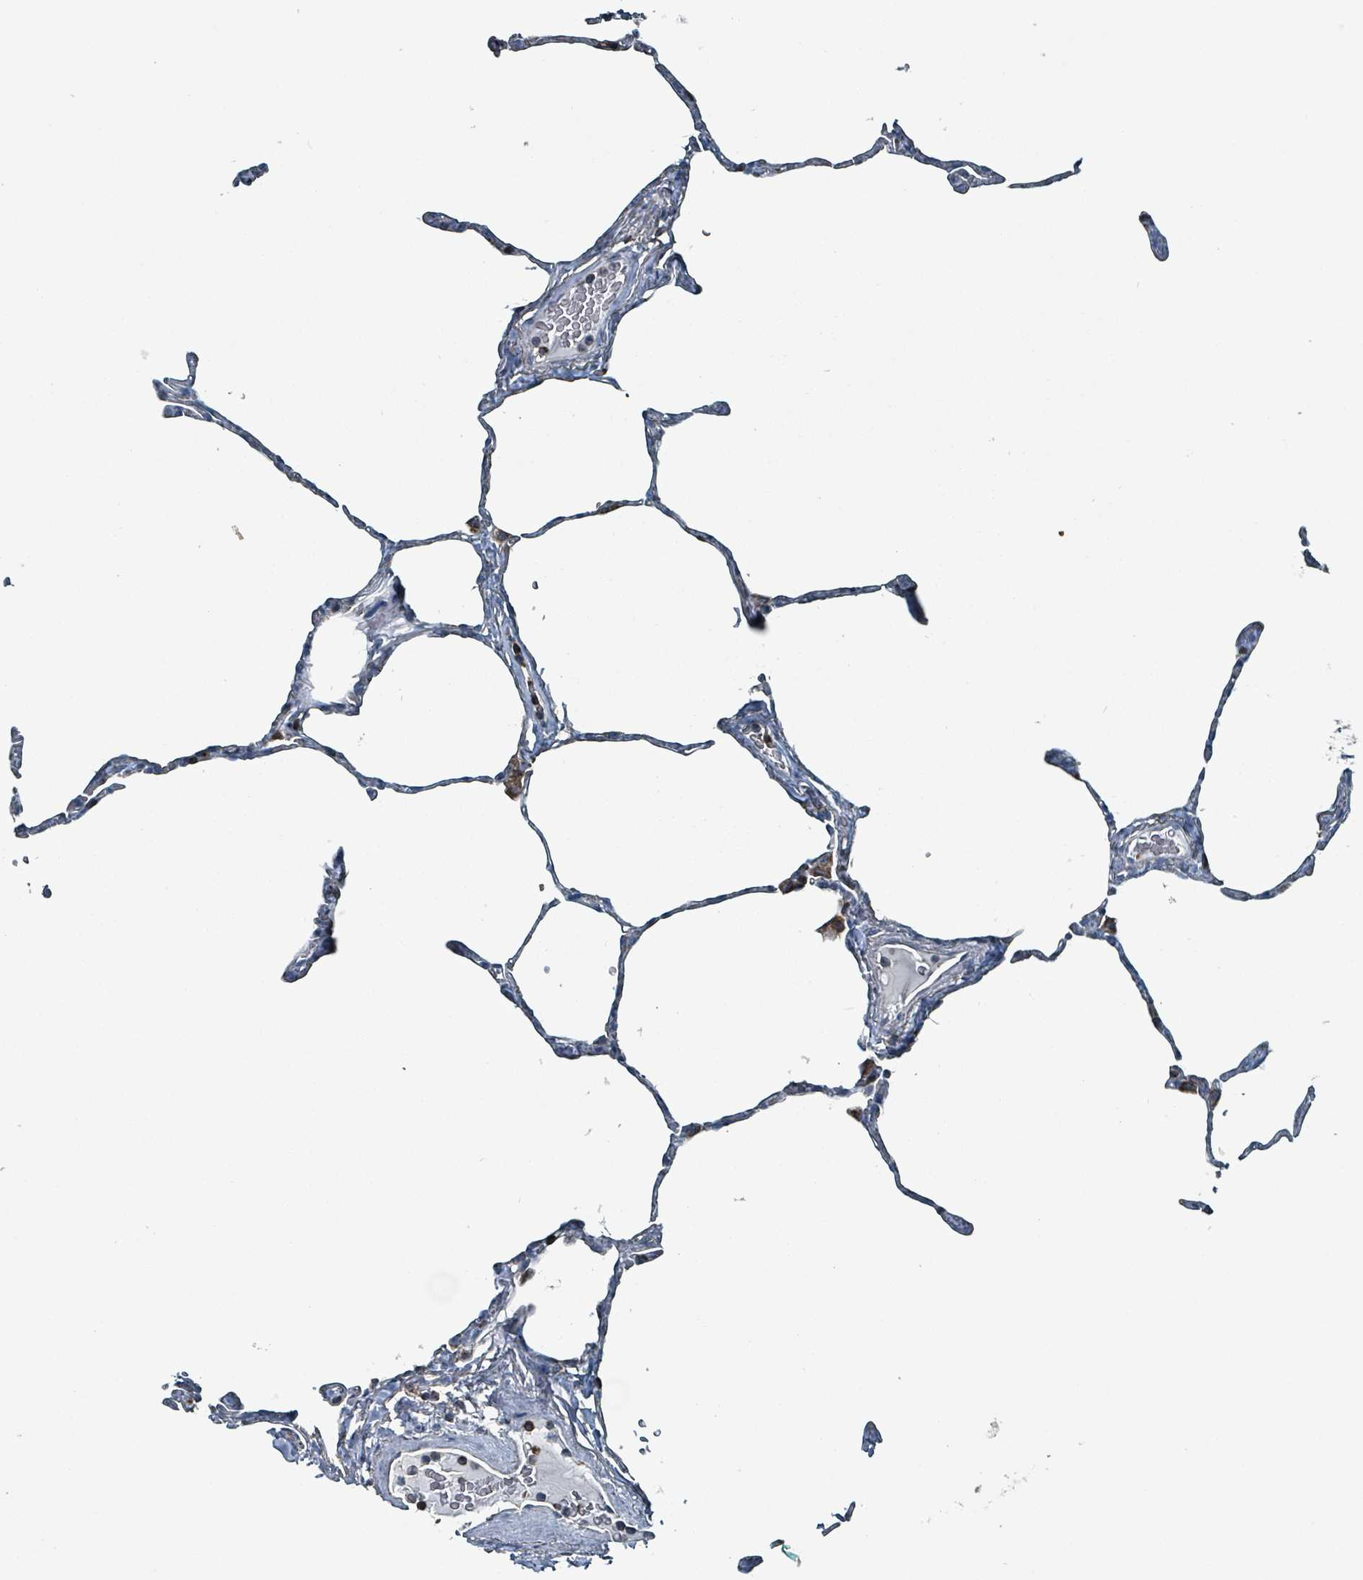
{"staining": {"intensity": "negative", "quantity": "none", "location": "none"}, "tissue": "lung", "cell_type": "Alveolar cells", "image_type": "normal", "snomed": [{"axis": "morphology", "description": "Normal tissue, NOS"}, {"axis": "topography", "description": "Lung"}], "caption": "Alveolar cells show no significant staining in unremarkable lung. The staining is performed using DAB (3,3'-diaminobenzidine) brown chromogen with nuclei counter-stained in using hematoxylin.", "gene": "ABHD18", "patient": {"sex": "male", "age": 65}}